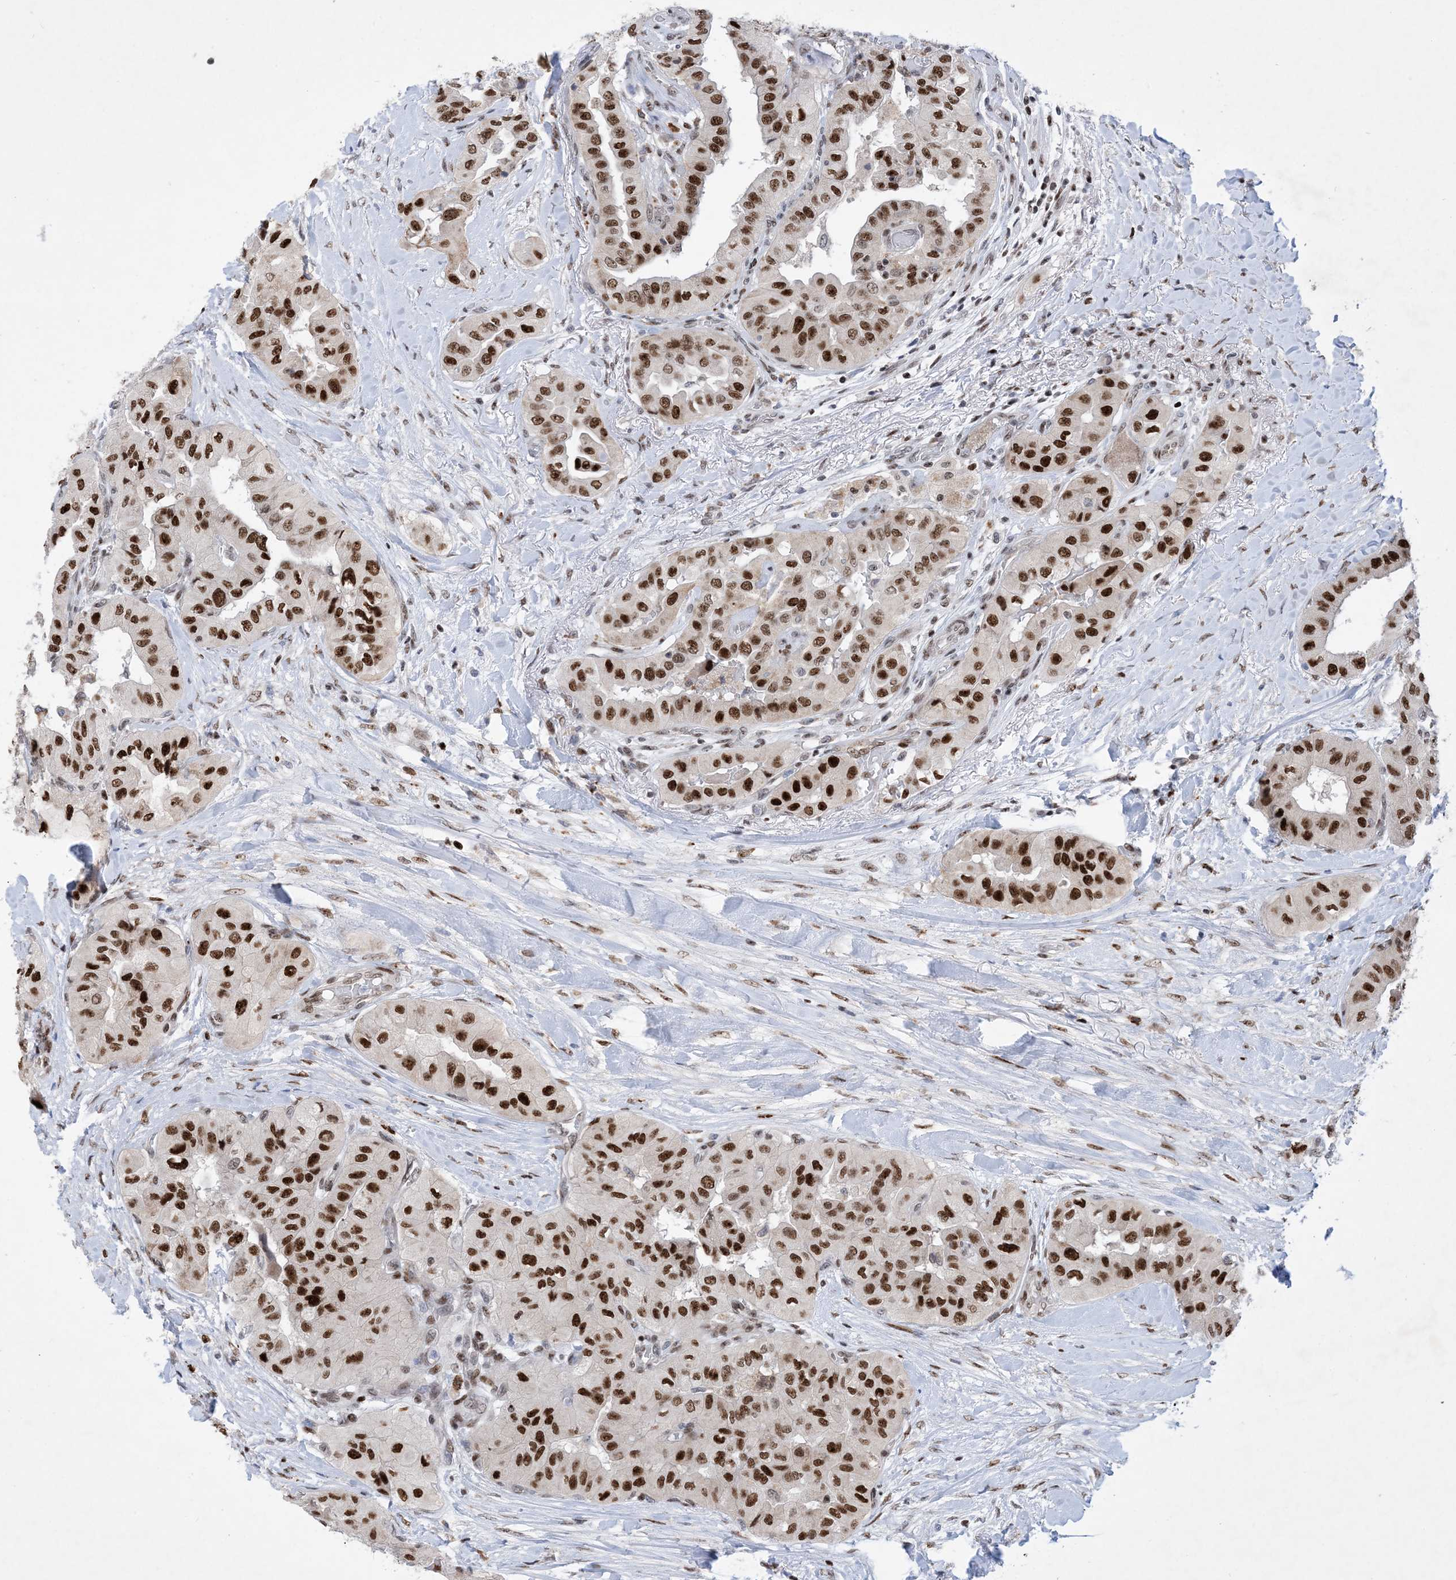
{"staining": {"intensity": "strong", "quantity": ">75%", "location": "nuclear"}, "tissue": "thyroid cancer", "cell_type": "Tumor cells", "image_type": "cancer", "snomed": [{"axis": "morphology", "description": "Papillary adenocarcinoma, NOS"}, {"axis": "topography", "description": "Thyroid gland"}], "caption": "The immunohistochemical stain highlights strong nuclear positivity in tumor cells of thyroid cancer (papillary adenocarcinoma) tissue.", "gene": "TSPYL1", "patient": {"sex": "female", "age": 59}}